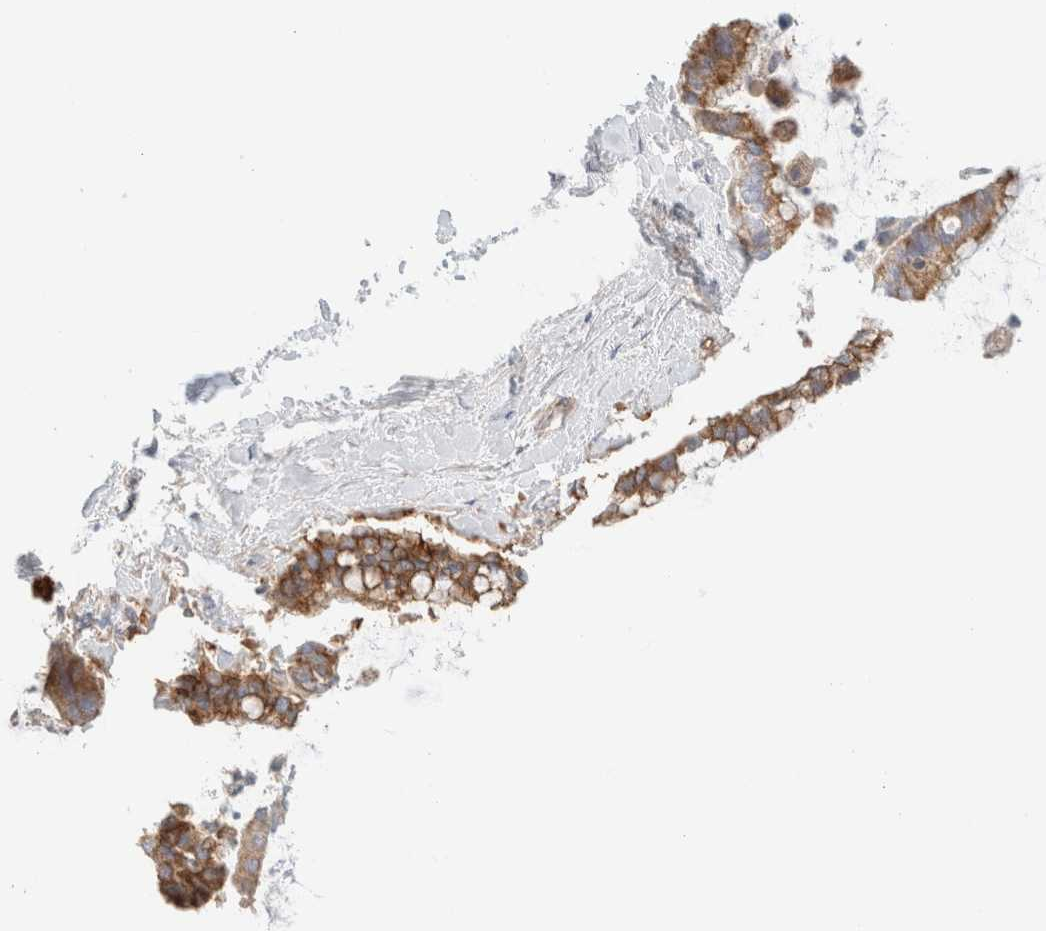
{"staining": {"intensity": "moderate", "quantity": ">75%", "location": "cytoplasmic/membranous"}, "tissue": "pancreatic cancer", "cell_type": "Tumor cells", "image_type": "cancer", "snomed": [{"axis": "morphology", "description": "Adenocarcinoma, NOS"}, {"axis": "topography", "description": "Pancreas"}], "caption": "Adenocarcinoma (pancreatic) tissue shows moderate cytoplasmic/membranous expression in about >75% of tumor cells, visualized by immunohistochemistry. (DAB = brown stain, brightfield microscopy at high magnification).", "gene": "MRM3", "patient": {"sex": "male", "age": 41}}